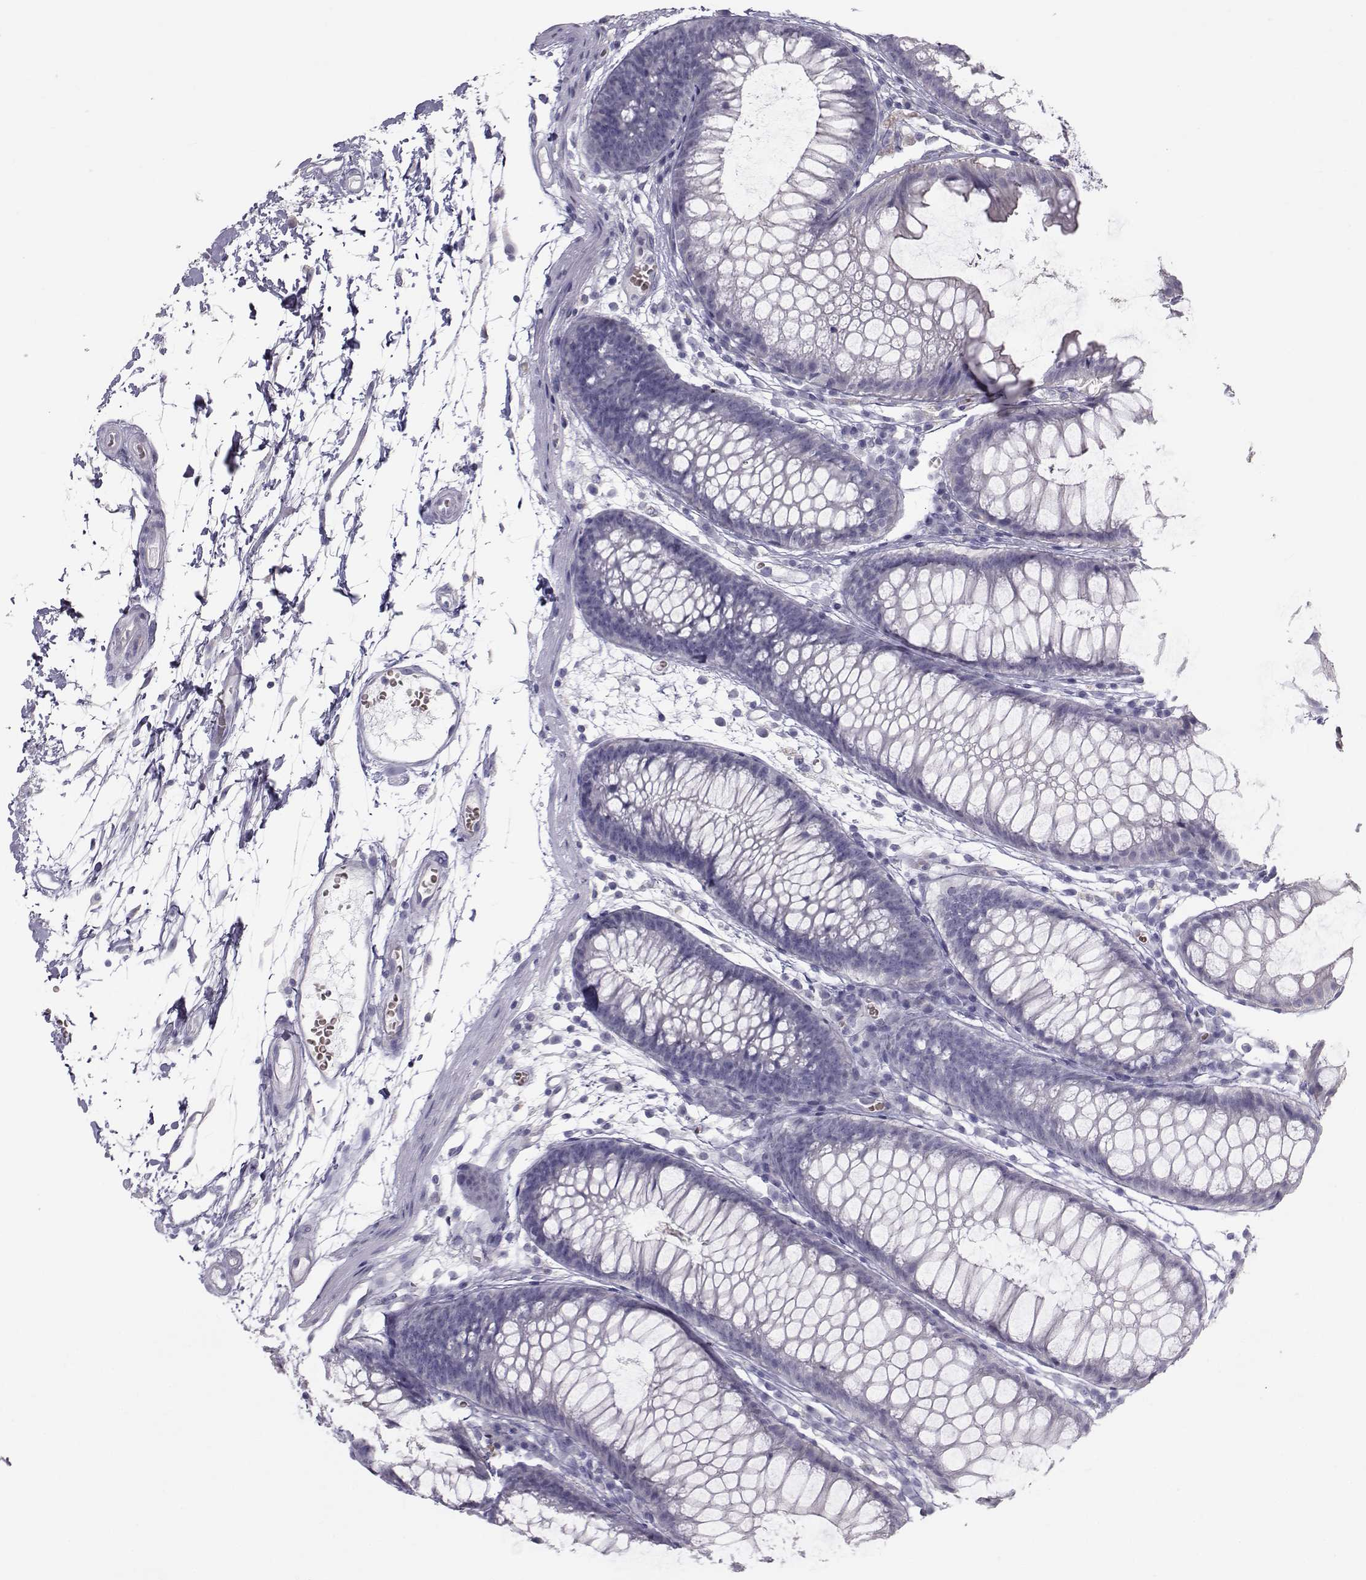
{"staining": {"intensity": "negative", "quantity": "none", "location": "none"}, "tissue": "colon", "cell_type": "Endothelial cells", "image_type": "normal", "snomed": [{"axis": "morphology", "description": "Normal tissue, NOS"}, {"axis": "morphology", "description": "Adenocarcinoma, NOS"}, {"axis": "topography", "description": "Colon"}], "caption": "An IHC micrograph of normal colon is shown. There is no staining in endothelial cells of colon. (DAB (3,3'-diaminobenzidine) immunohistochemistry with hematoxylin counter stain).", "gene": "GARIN3", "patient": {"sex": "male", "age": 65}}